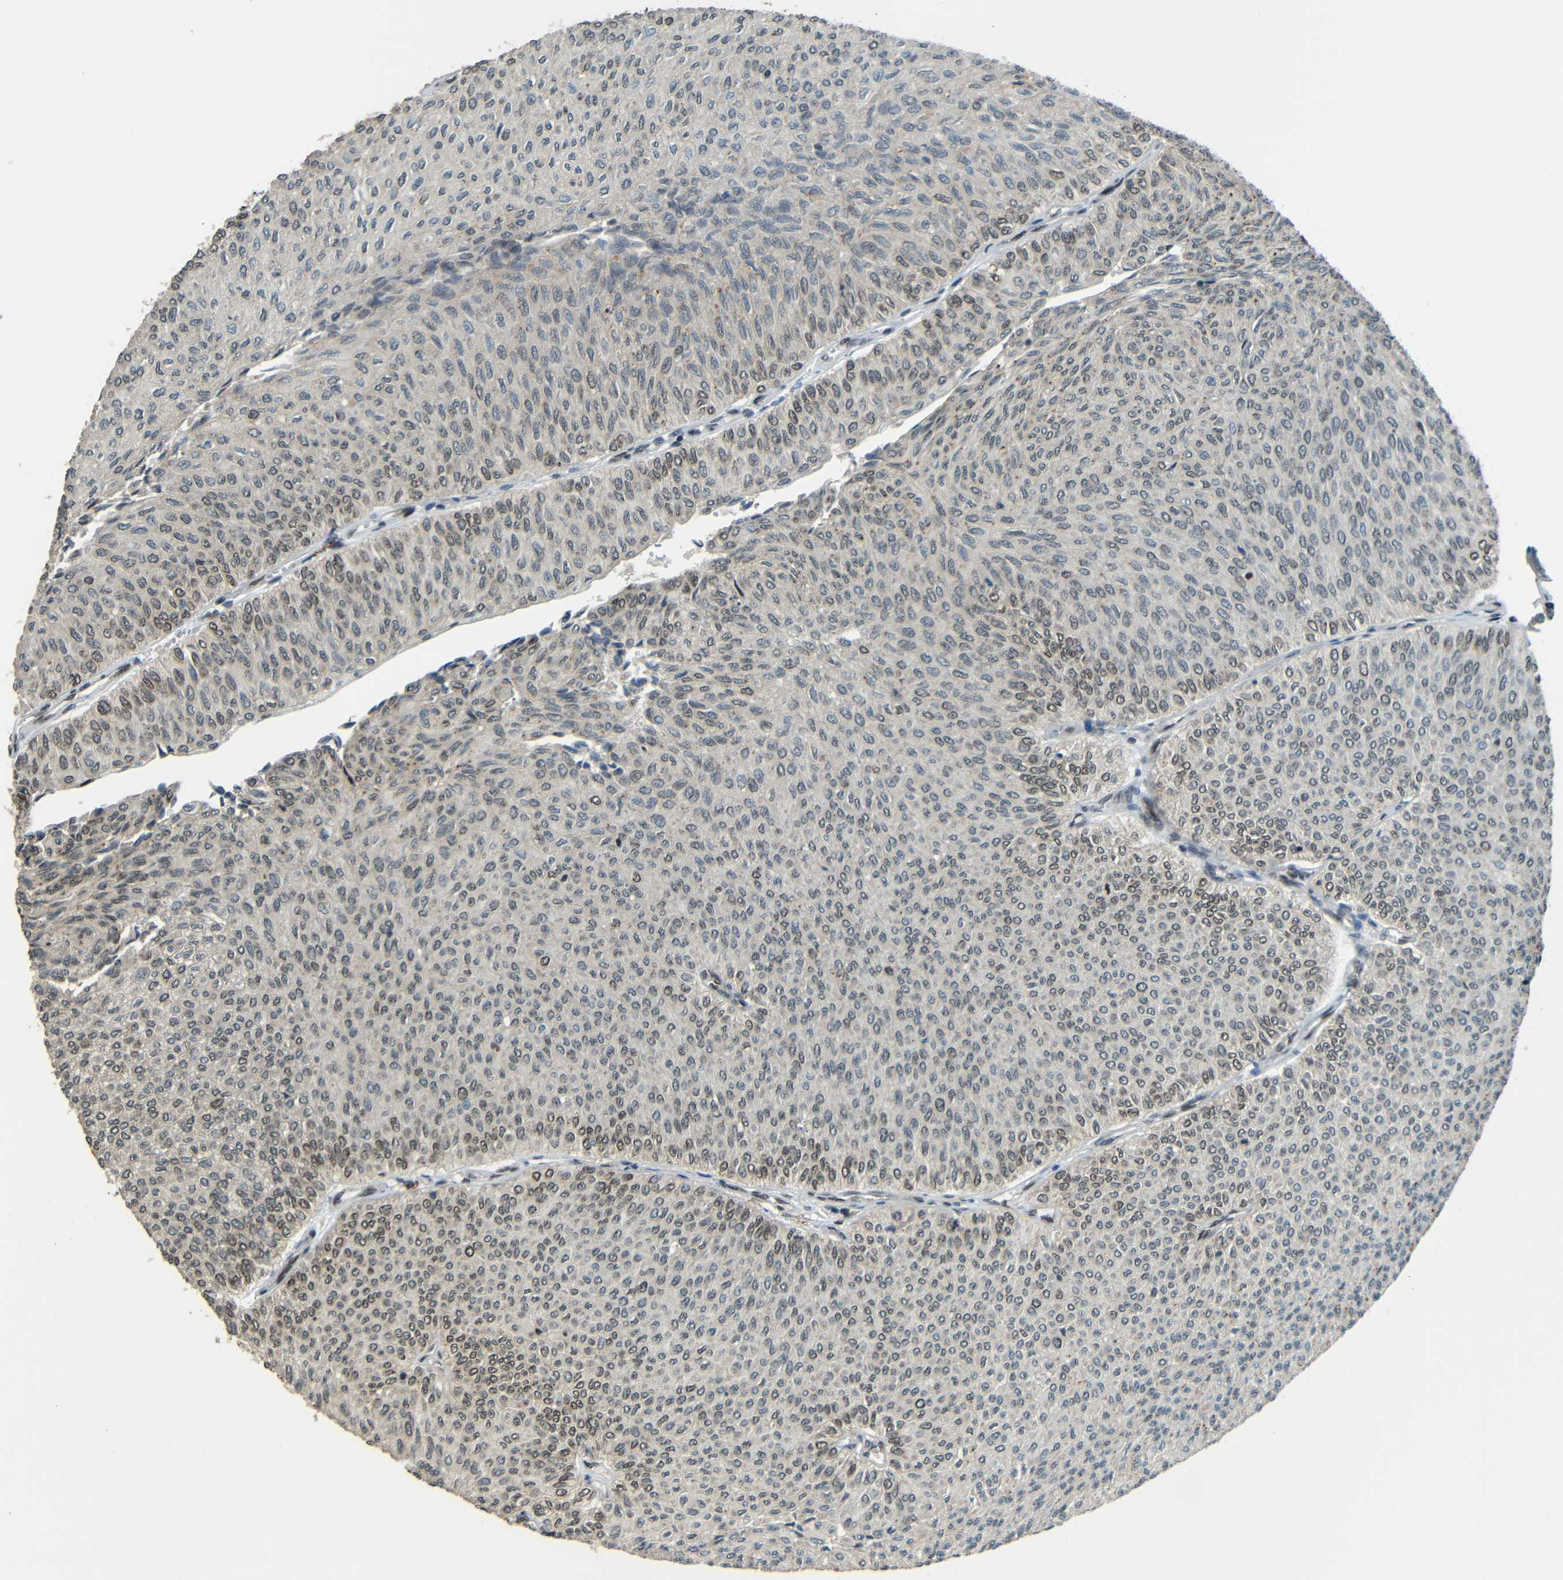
{"staining": {"intensity": "weak", "quantity": "25%-75%", "location": "nuclear"}, "tissue": "urothelial cancer", "cell_type": "Tumor cells", "image_type": "cancer", "snomed": [{"axis": "morphology", "description": "Urothelial carcinoma, Low grade"}, {"axis": "topography", "description": "Urinary bladder"}], "caption": "The immunohistochemical stain labels weak nuclear staining in tumor cells of urothelial carcinoma (low-grade) tissue.", "gene": "PSIP1", "patient": {"sex": "male", "age": 78}}